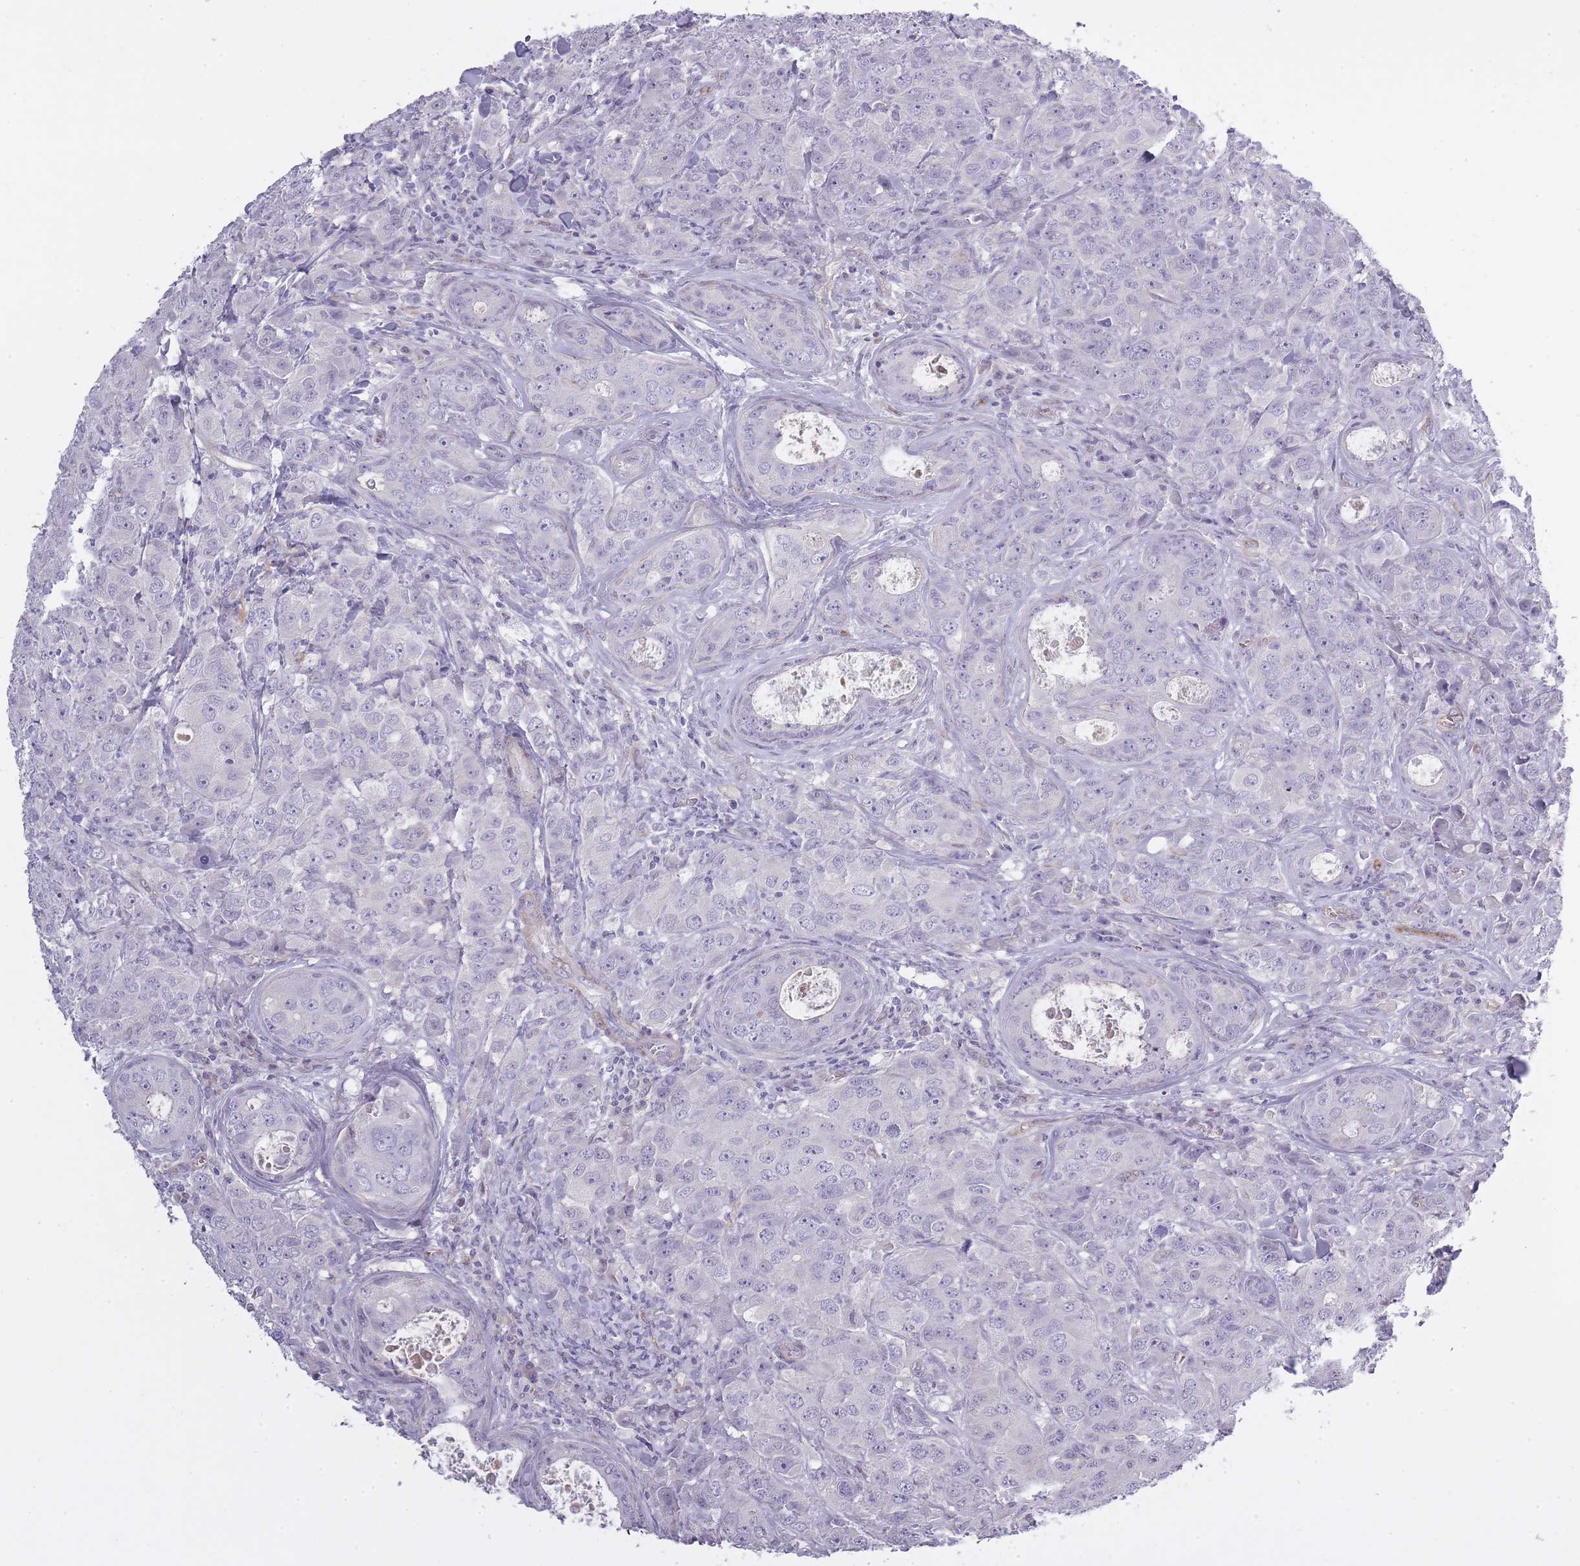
{"staining": {"intensity": "negative", "quantity": "none", "location": "none"}, "tissue": "breast cancer", "cell_type": "Tumor cells", "image_type": "cancer", "snomed": [{"axis": "morphology", "description": "Duct carcinoma"}, {"axis": "topography", "description": "Breast"}], "caption": "The histopathology image shows no staining of tumor cells in breast cancer.", "gene": "SLC8A2", "patient": {"sex": "female", "age": 43}}